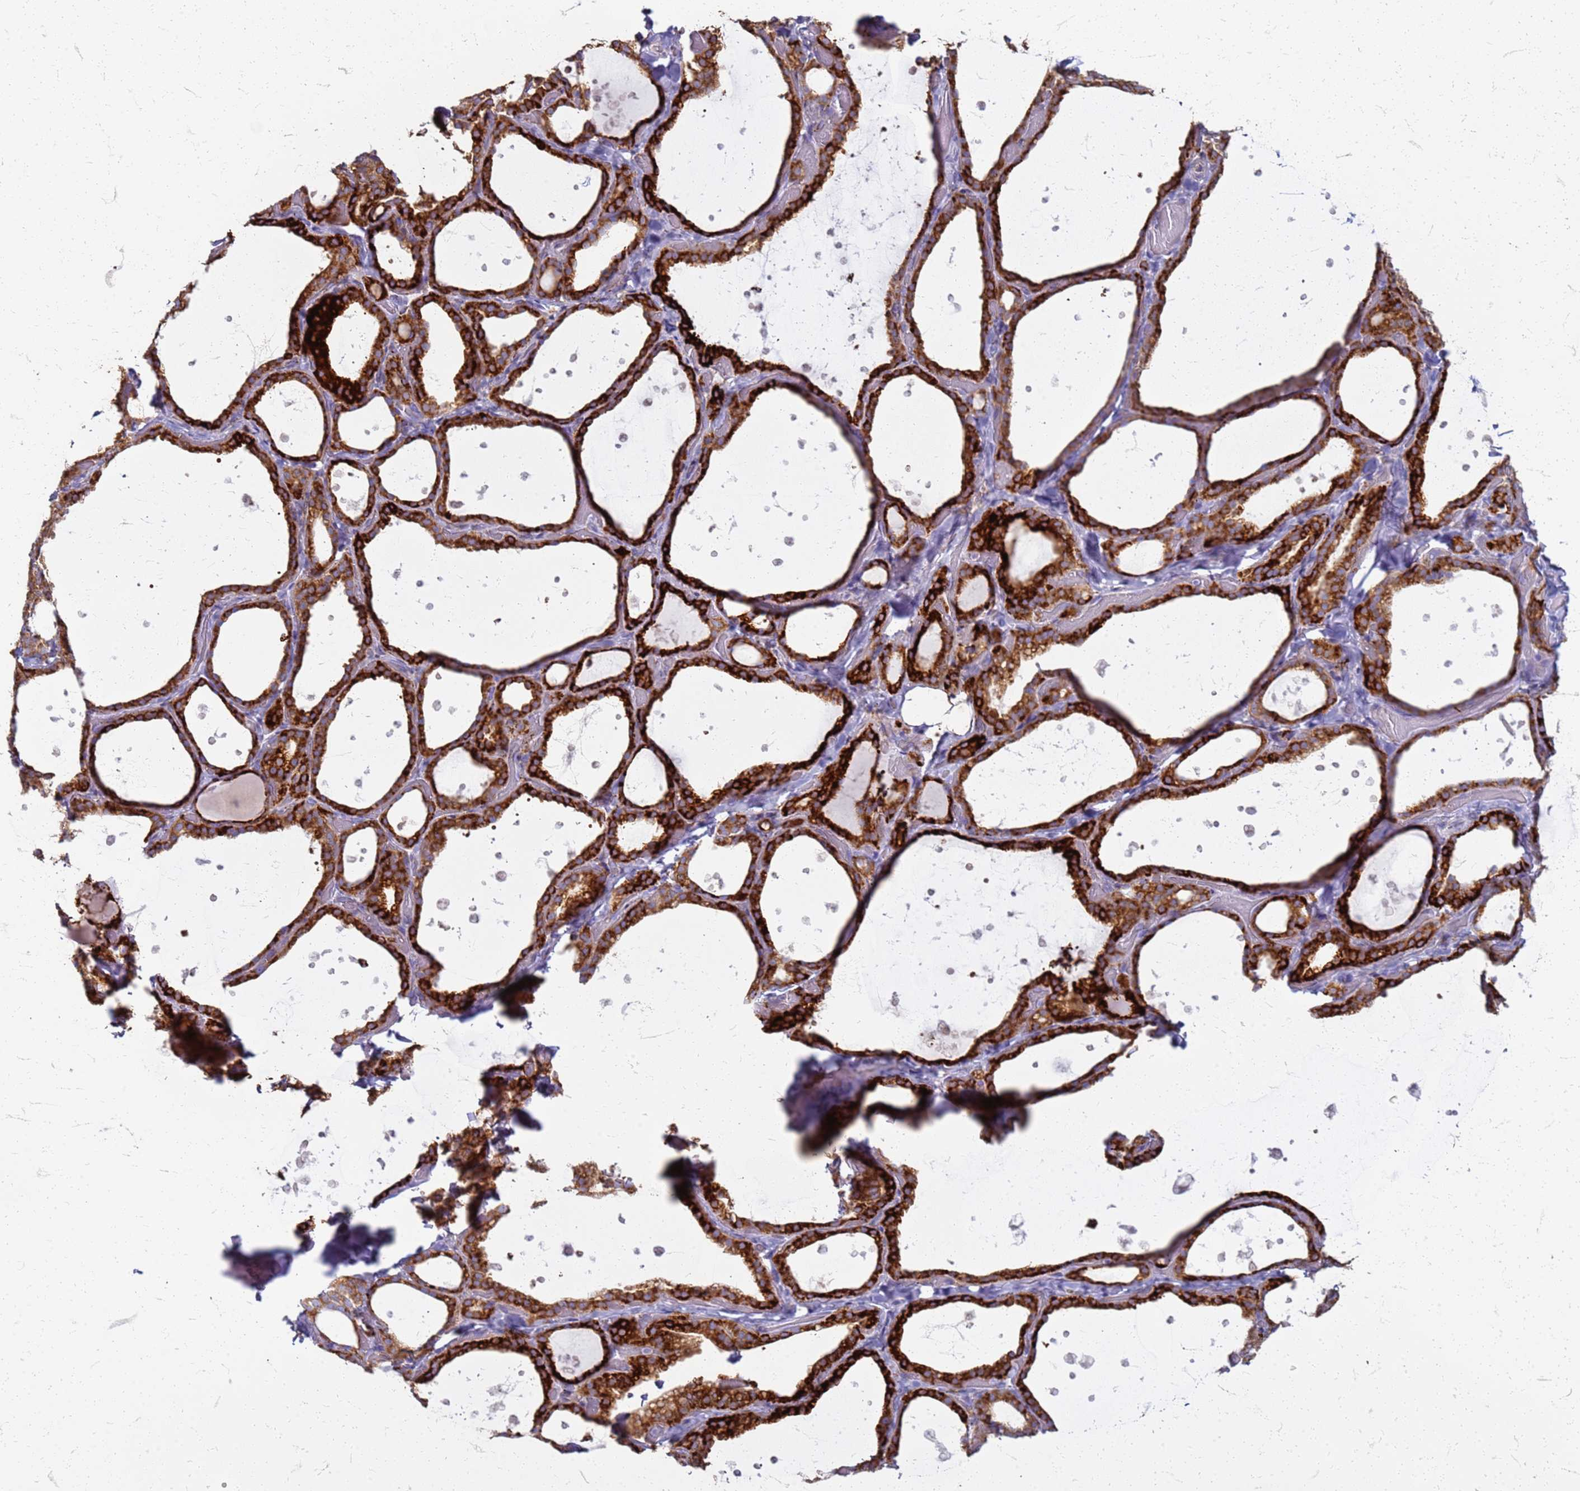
{"staining": {"intensity": "strong", "quantity": ">75%", "location": "cytoplasmic/membranous"}, "tissue": "thyroid gland", "cell_type": "Glandular cells", "image_type": "normal", "snomed": [{"axis": "morphology", "description": "Normal tissue, NOS"}, {"axis": "topography", "description": "Thyroid gland"}], "caption": "Protein staining shows strong cytoplasmic/membranous staining in approximately >75% of glandular cells in normal thyroid gland.", "gene": "PDK3", "patient": {"sex": "female", "age": 44}}